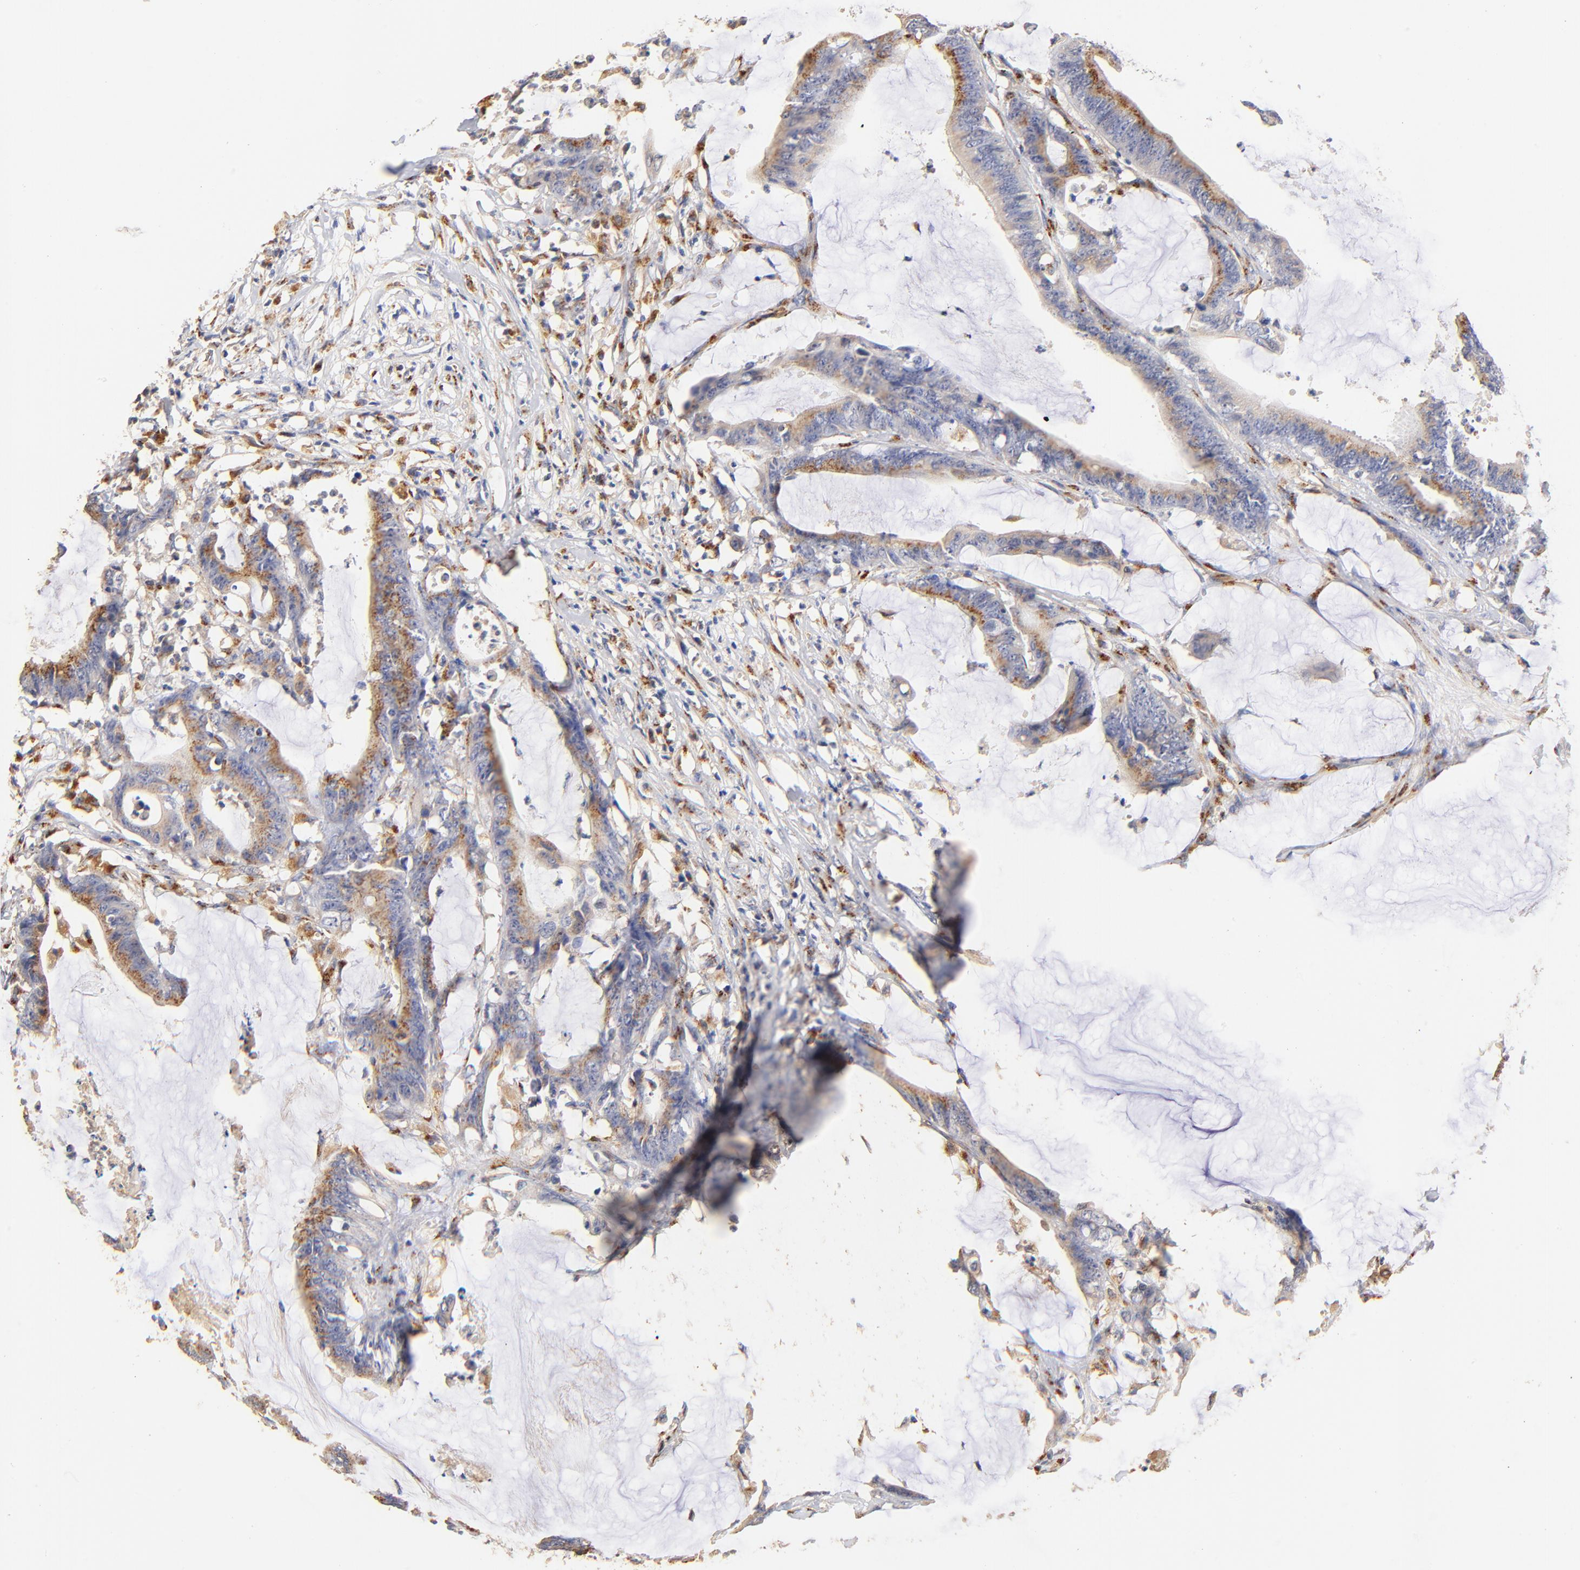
{"staining": {"intensity": "moderate", "quantity": "25%-75%", "location": "cytoplasmic/membranous"}, "tissue": "colorectal cancer", "cell_type": "Tumor cells", "image_type": "cancer", "snomed": [{"axis": "morphology", "description": "Adenocarcinoma, NOS"}, {"axis": "topography", "description": "Rectum"}], "caption": "This histopathology image demonstrates immunohistochemistry (IHC) staining of human colorectal cancer, with medium moderate cytoplasmic/membranous staining in about 25%-75% of tumor cells.", "gene": "FMNL3", "patient": {"sex": "female", "age": 66}}